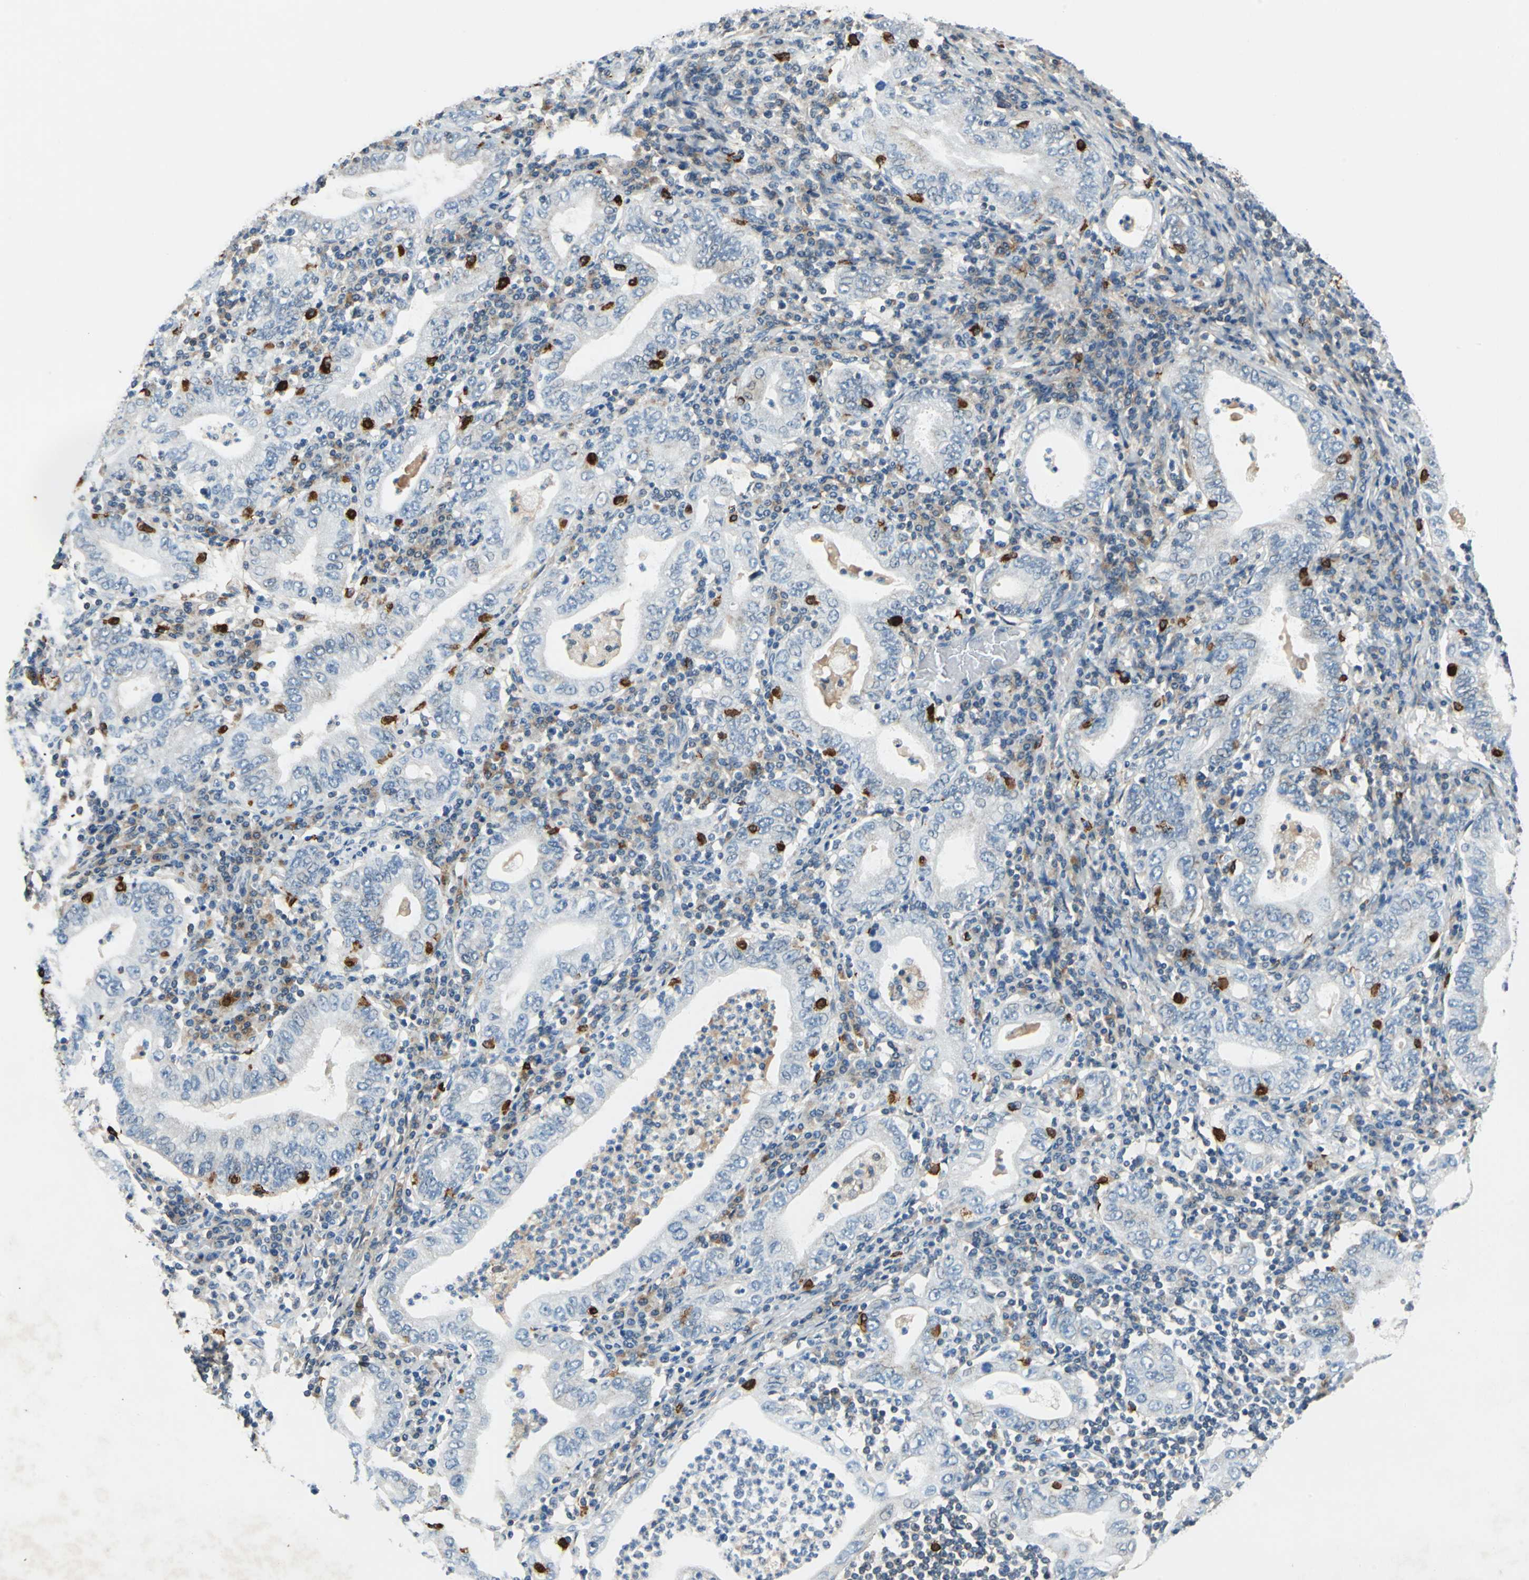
{"staining": {"intensity": "negative", "quantity": "none", "location": "none"}, "tissue": "stomach cancer", "cell_type": "Tumor cells", "image_type": "cancer", "snomed": [{"axis": "morphology", "description": "Normal tissue, NOS"}, {"axis": "morphology", "description": "Adenocarcinoma, NOS"}, {"axis": "topography", "description": "Esophagus"}, {"axis": "topography", "description": "Stomach, upper"}, {"axis": "topography", "description": "Peripheral nerve tissue"}], "caption": "Stomach cancer (adenocarcinoma) was stained to show a protein in brown. There is no significant expression in tumor cells. (DAB immunohistochemistry (IHC) visualized using brightfield microscopy, high magnification).", "gene": "SLC19A2", "patient": {"sex": "male", "age": 62}}